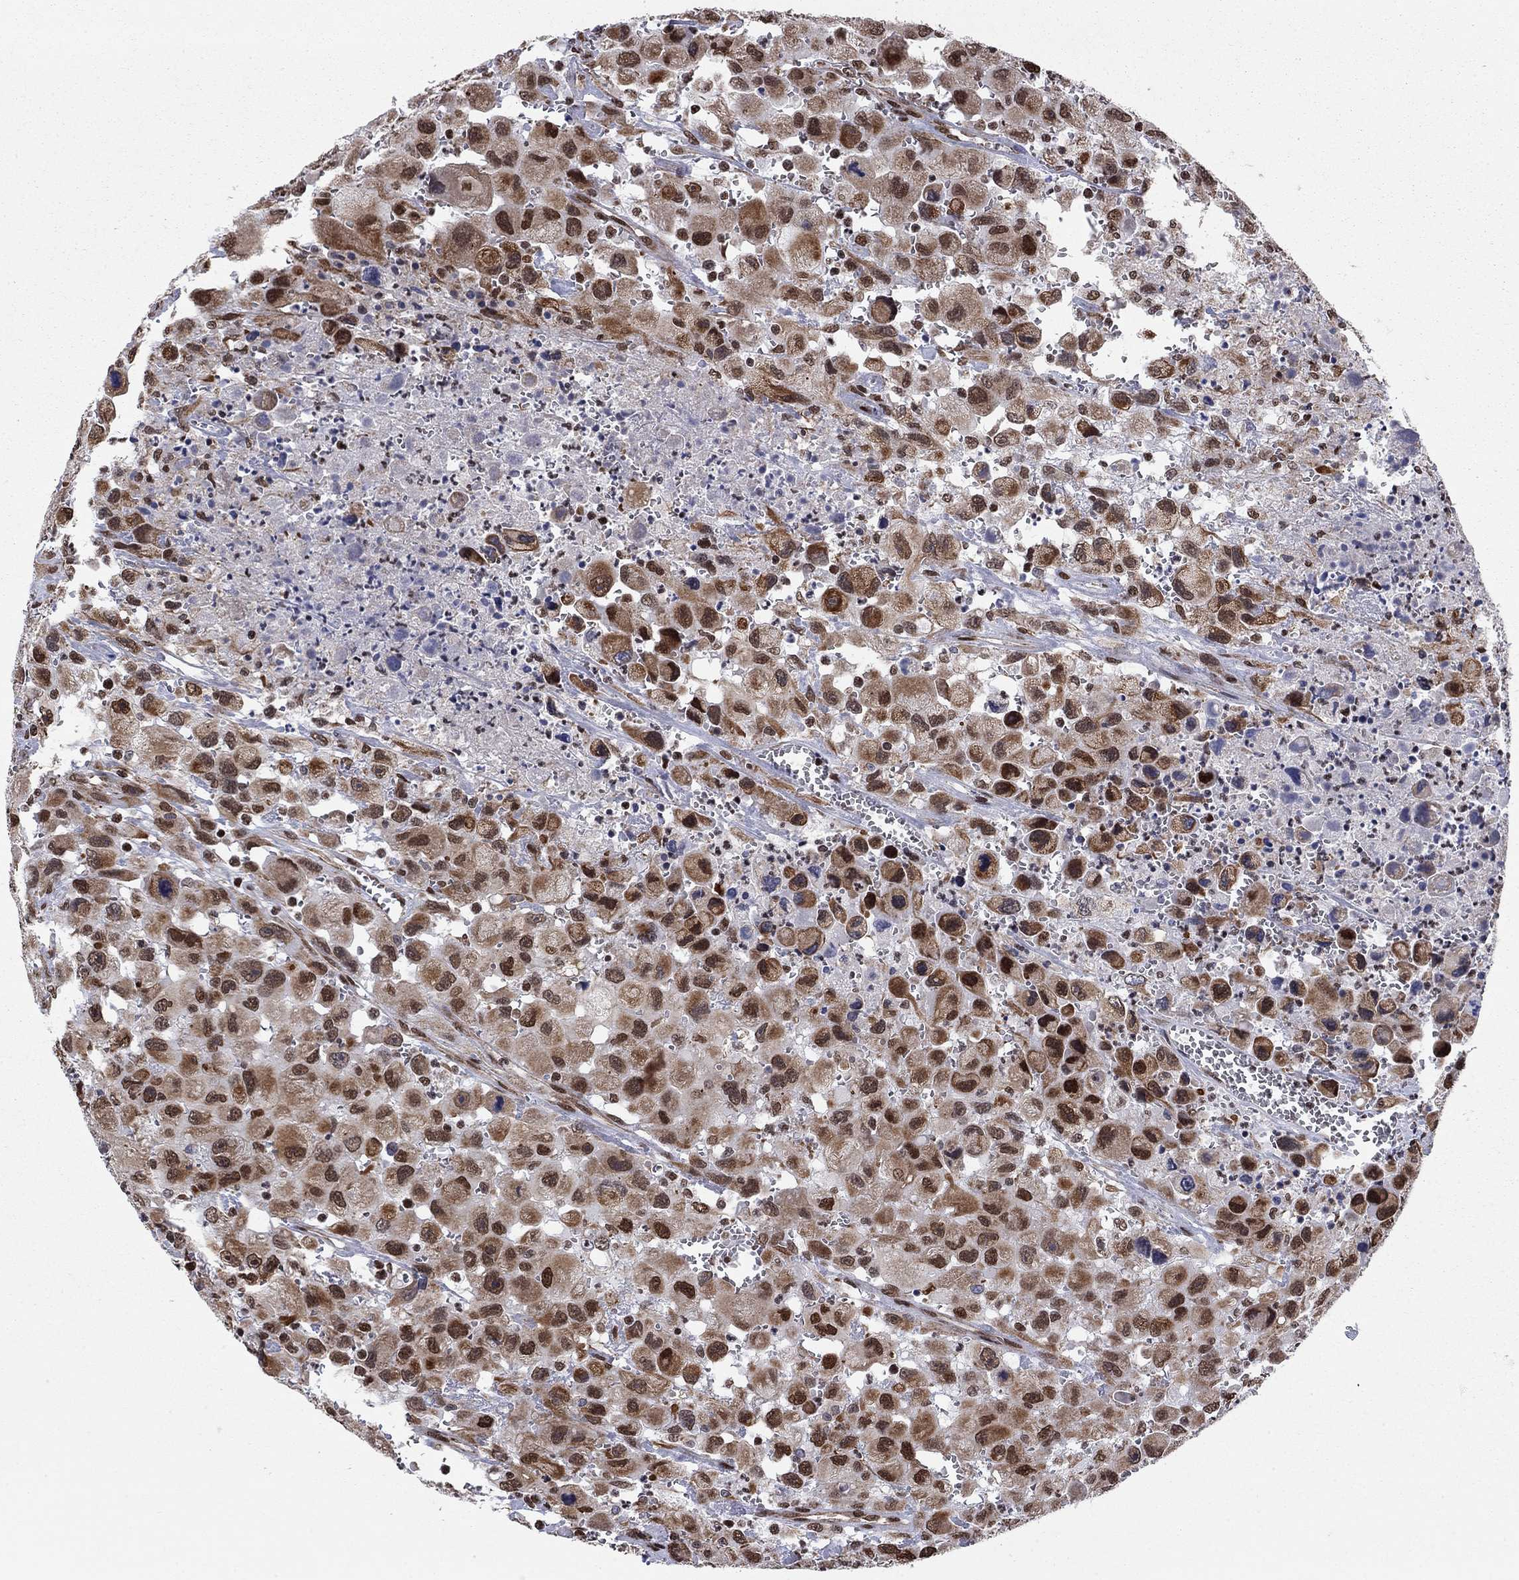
{"staining": {"intensity": "moderate", "quantity": ">75%", "location": "cytoplasmic/membranous,nuclear"}, "tissue": "head and neck cancer", "cell_type": "Tumor cells", "image_type": "cancer", "snomed": [{"axis": "morphology", "description": "Squamous cell carcinoma, NOS"}, {"axis": "morphology", "description": "Squamous cell carcinoma, metastatic, NOS"}, {"axis": "topography", "description": "Oral tissue"}, {"axis": "topography", "description": "Head-Neck"}], "caption": "This is an image of immunohistochemistry (IHC) staining of head and neck cancer, which shows moderate positivity in the cytoplasmic/membranous and nuclear of tumor cells.", "gene": "N4BP2", "patient": {"sex": "female", "age": 85}}